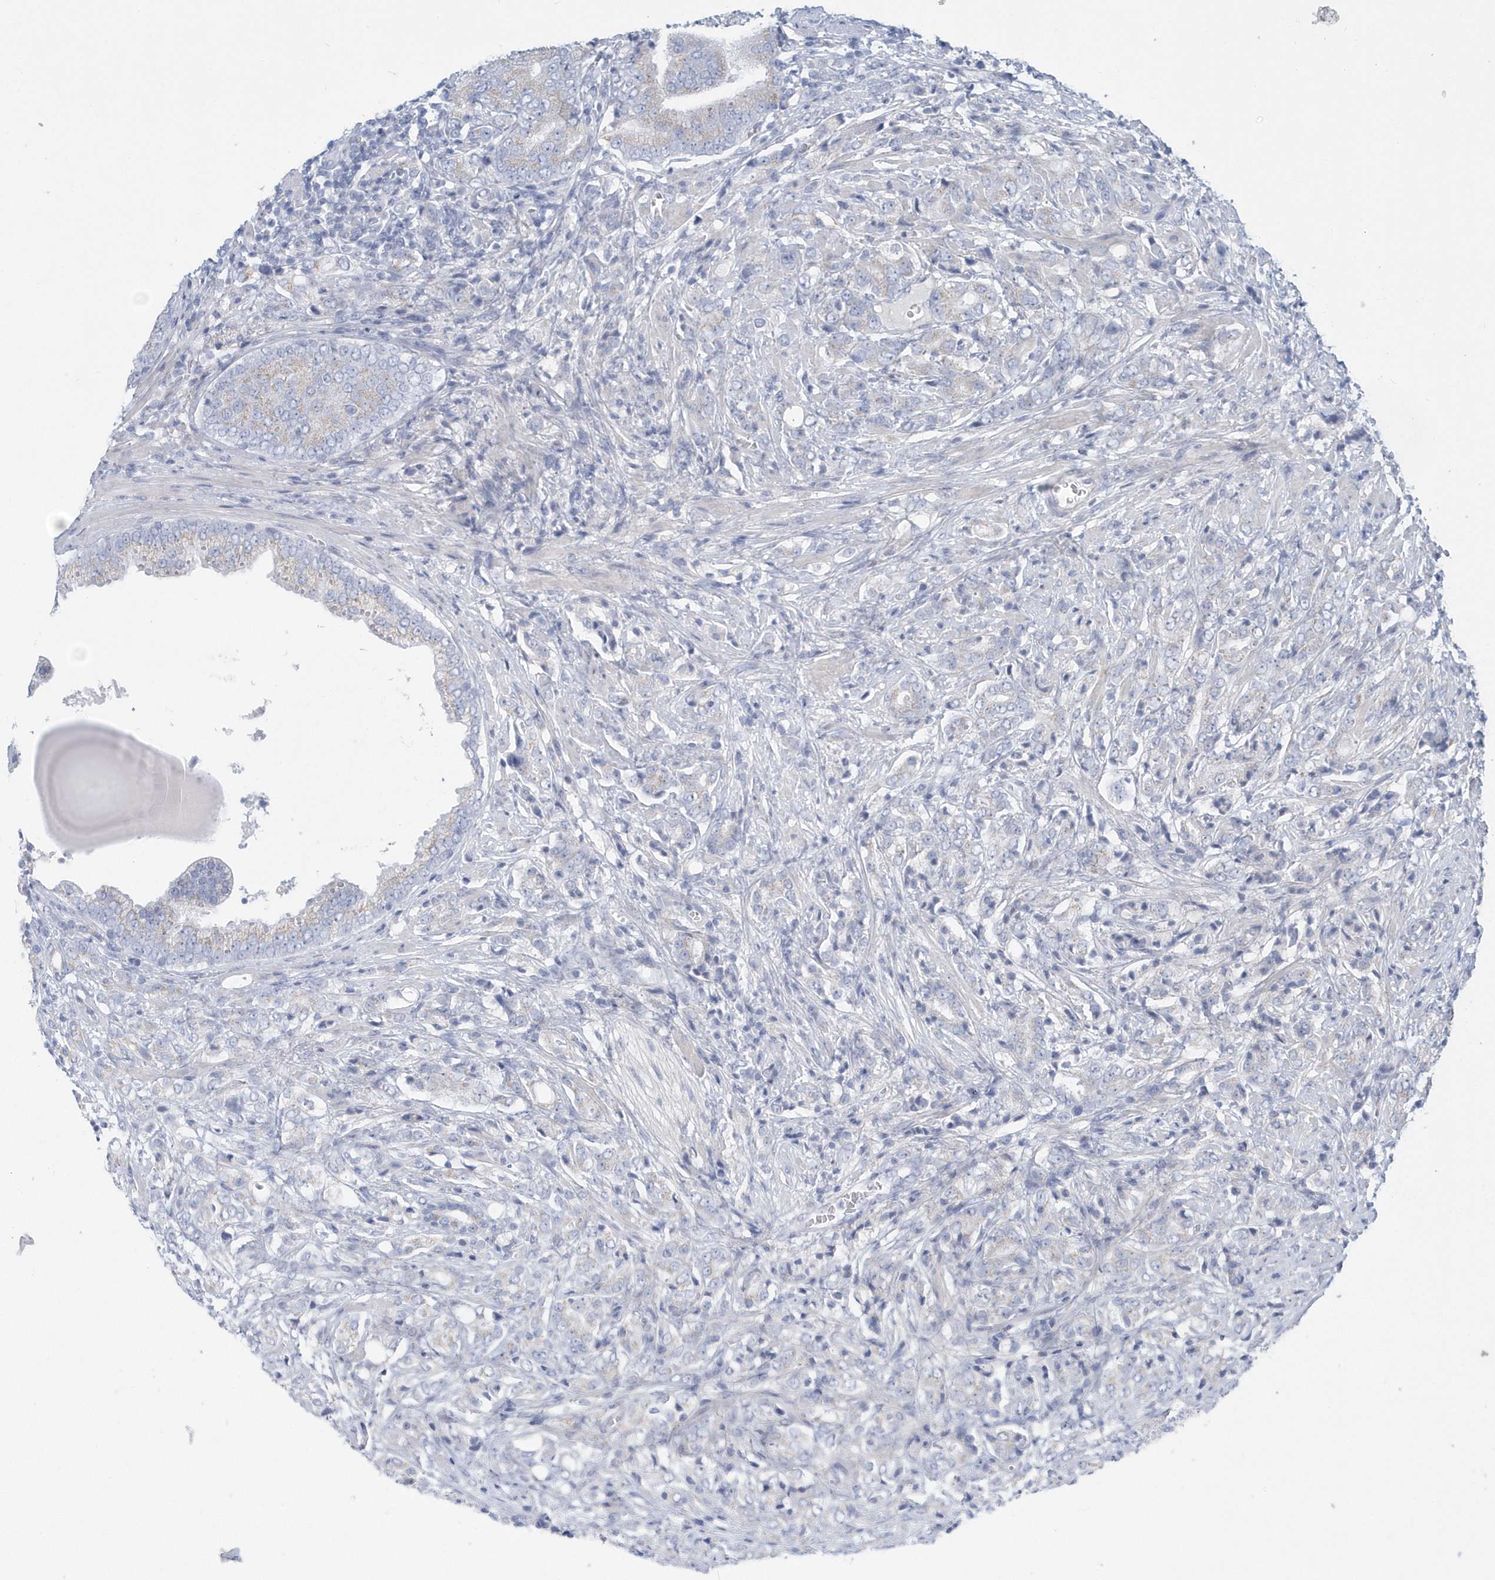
{"staining": {"intensity": "negative", "quantity": "none", "location": "none"}, "tissue": "prostate cancer", "cell_type": "Tumor cells", "image_type": "cancer", "snomed": [{"axis": "morphology", "description": "Adenocarcinoma, High grade"}, {"axis": "topography", "description": "Prostate"}], "caption": "Immunohistochemistry (IHC) histopathology image of neoplastic tissue: adenocarcinoma (high-grade) (prostate) stained with DAB (3,3'-diaminobenzidine) shows no significant protein expression in tumor cells. Nuclei are stained in blue.", "gene": "SPATA18", "patient": {"sex": "male", "age": 57}}